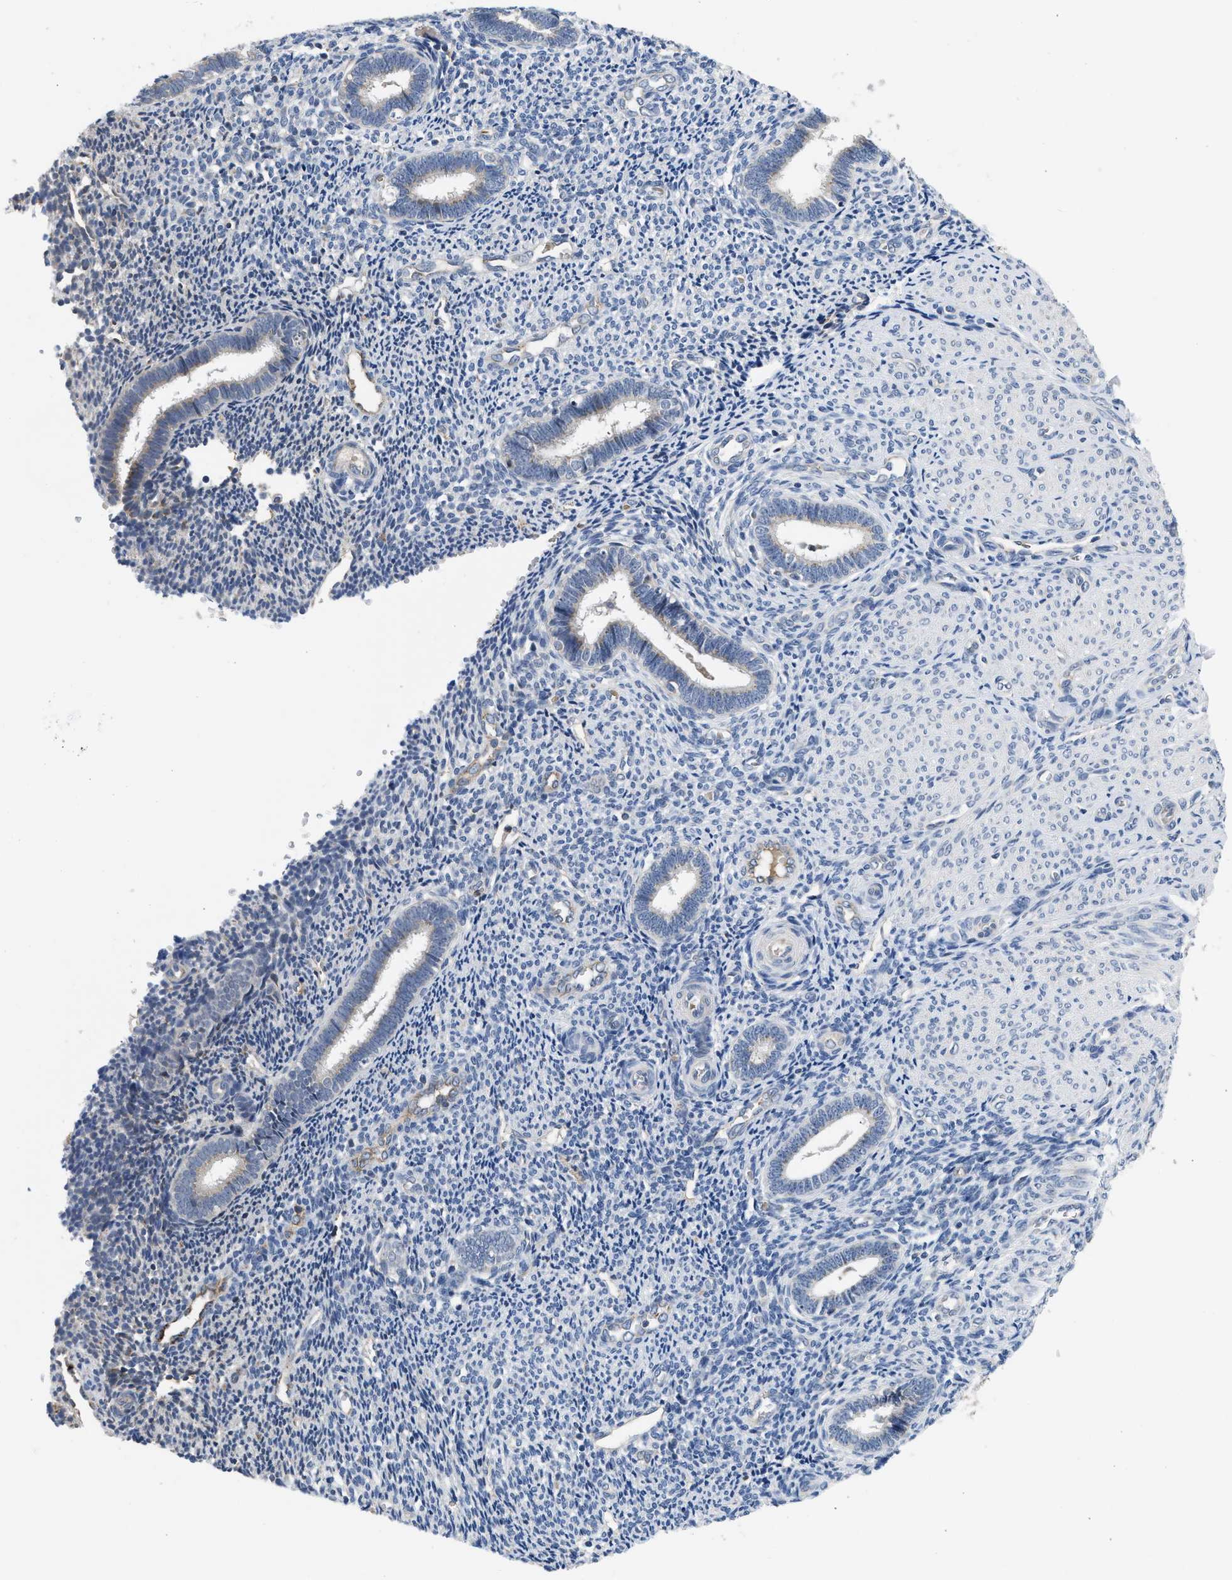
{"staining": {"intensity": "negative", "quantity": "none", "location": "none"}, "tissue": "endometrium", "cell_type": "Cells in endometrial stroma", "image_type": "normal", "snomed": [{"axis": "morphology", "description": "Normal tissue, NOS"}, {"axis": "topography", "description": "Endometrium"}], "caption": "This is an immunohistochemistry image of benign endometrium. There is no expression in cells in endometrial stroma.", "gene": "PIM1", "patient": {"sex": "female", "age": 27}}